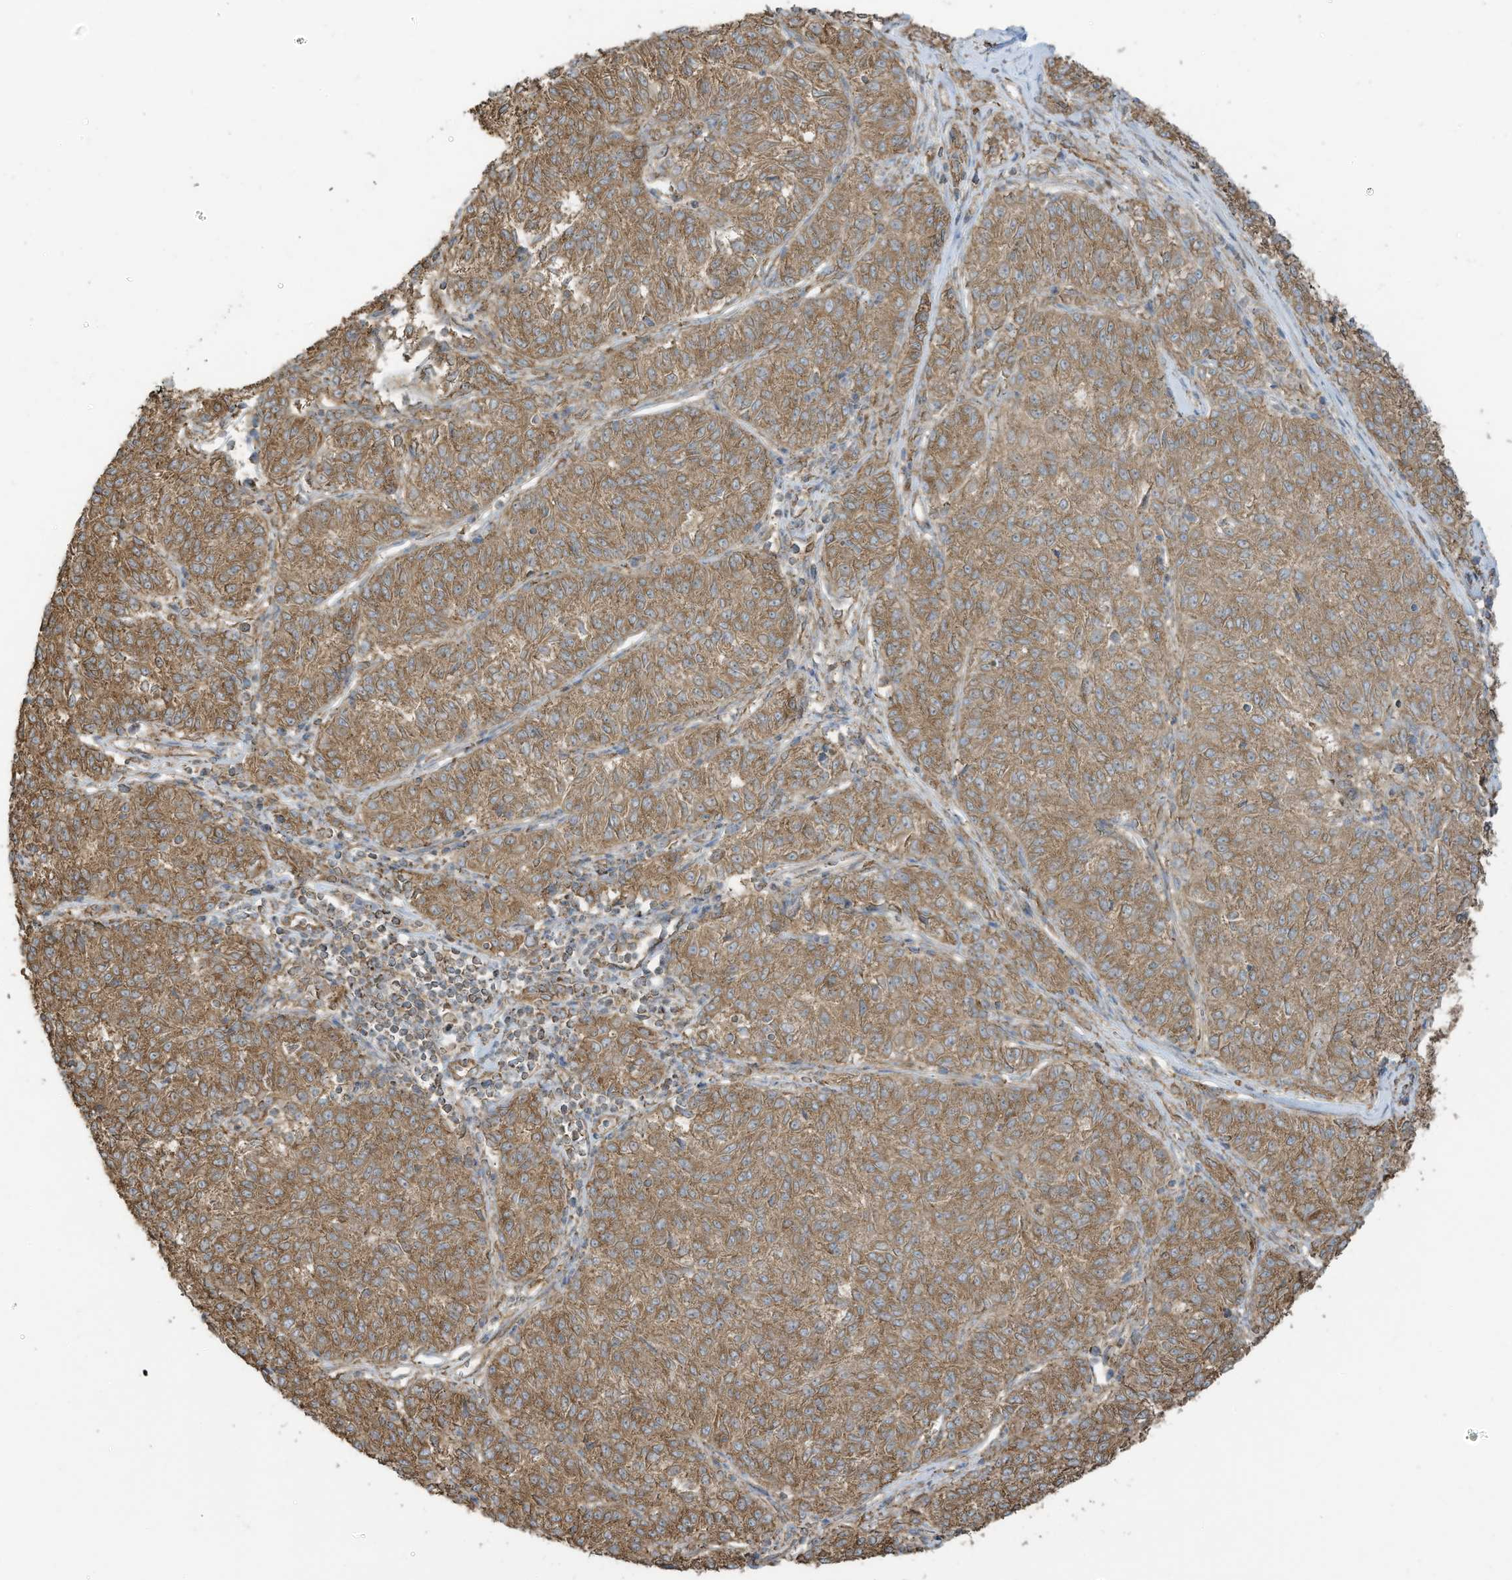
{"staining": {"intensity": "moderate", "quantity": ">75%", "location": "cytoplasmic/membranous"}, "tissue": "melanoma", "cell_type": "Tumor cells", "image_type": "cancer", "snomed": [{"axis": "morphology", "description": "Malignant melanoma, NOS"}, {"axis": "topography", "description": "Skin"}], "caption": "The image shows immunohistochemical staining of malignant melanoma. There is moderate cytoplasmic/membranous staining is appreciated in approximately >75% of tumor cells. Using DAB (3,3'-diaminobenzidine) (brown) and hematoxylin (blue) stains, captured at high magnification using brightfield microscopy.", "gene": "CGAS", "patient": {"sex": "female", "age": 72}}